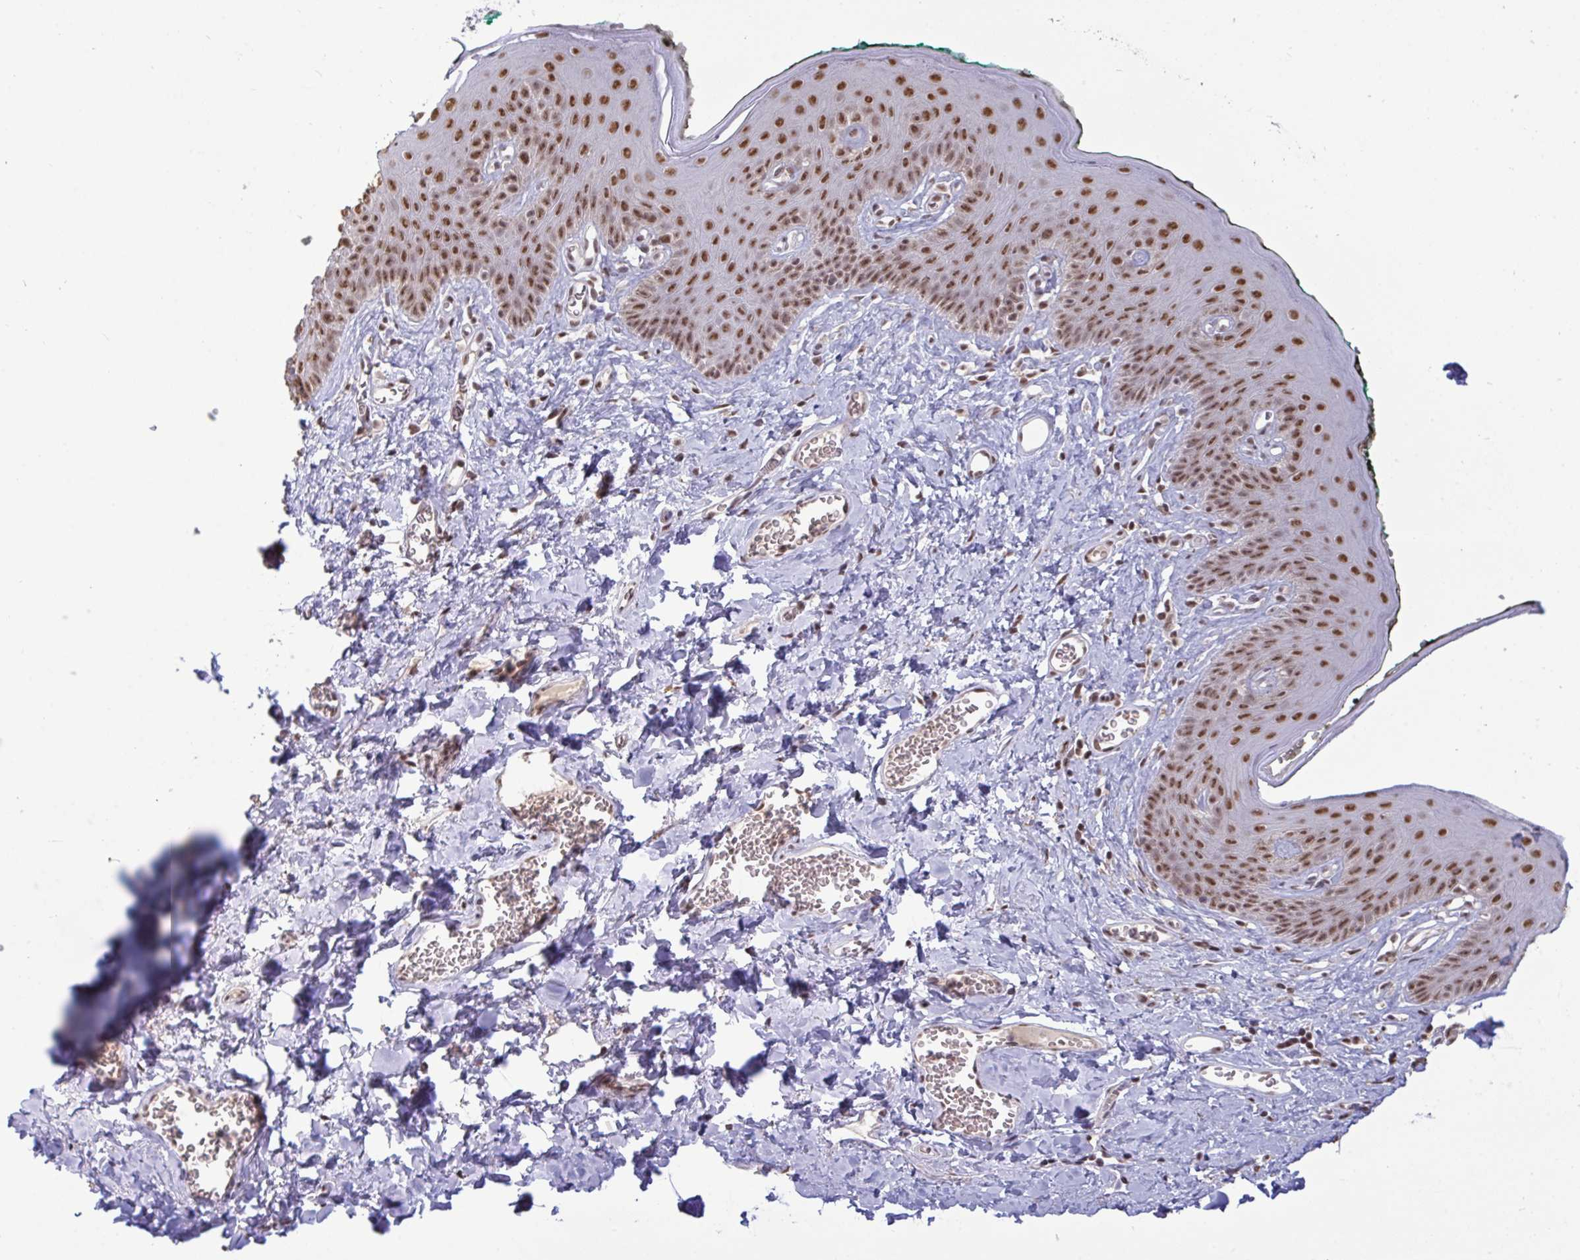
{"staining": {"intensity": "moderate", "quantity": ">75%", "location": "nuclear"}, "tissue": "skin", "cell_type": "Epidermal cells", "image_type": "normal", "snomed": [{"axis": "morphology", "description": "Normal tissue, NOS"}, {"axis": "topography", "description": "Vulva"}, {"axis": "topography", "description": "Peripheral nerve tissue"}], "caption": "Immunohistochemical staining of benign skin displays >75% levels of moderate nuclear protein positivity in approximately >75% of epidermal cells. The staining is performed using DAB brown chromogen to label protein expression. The nuclei are counter-stained blue using hematoxylin.", "gene": "PUF60", "patient": {"sex": "female", "age": 66}}